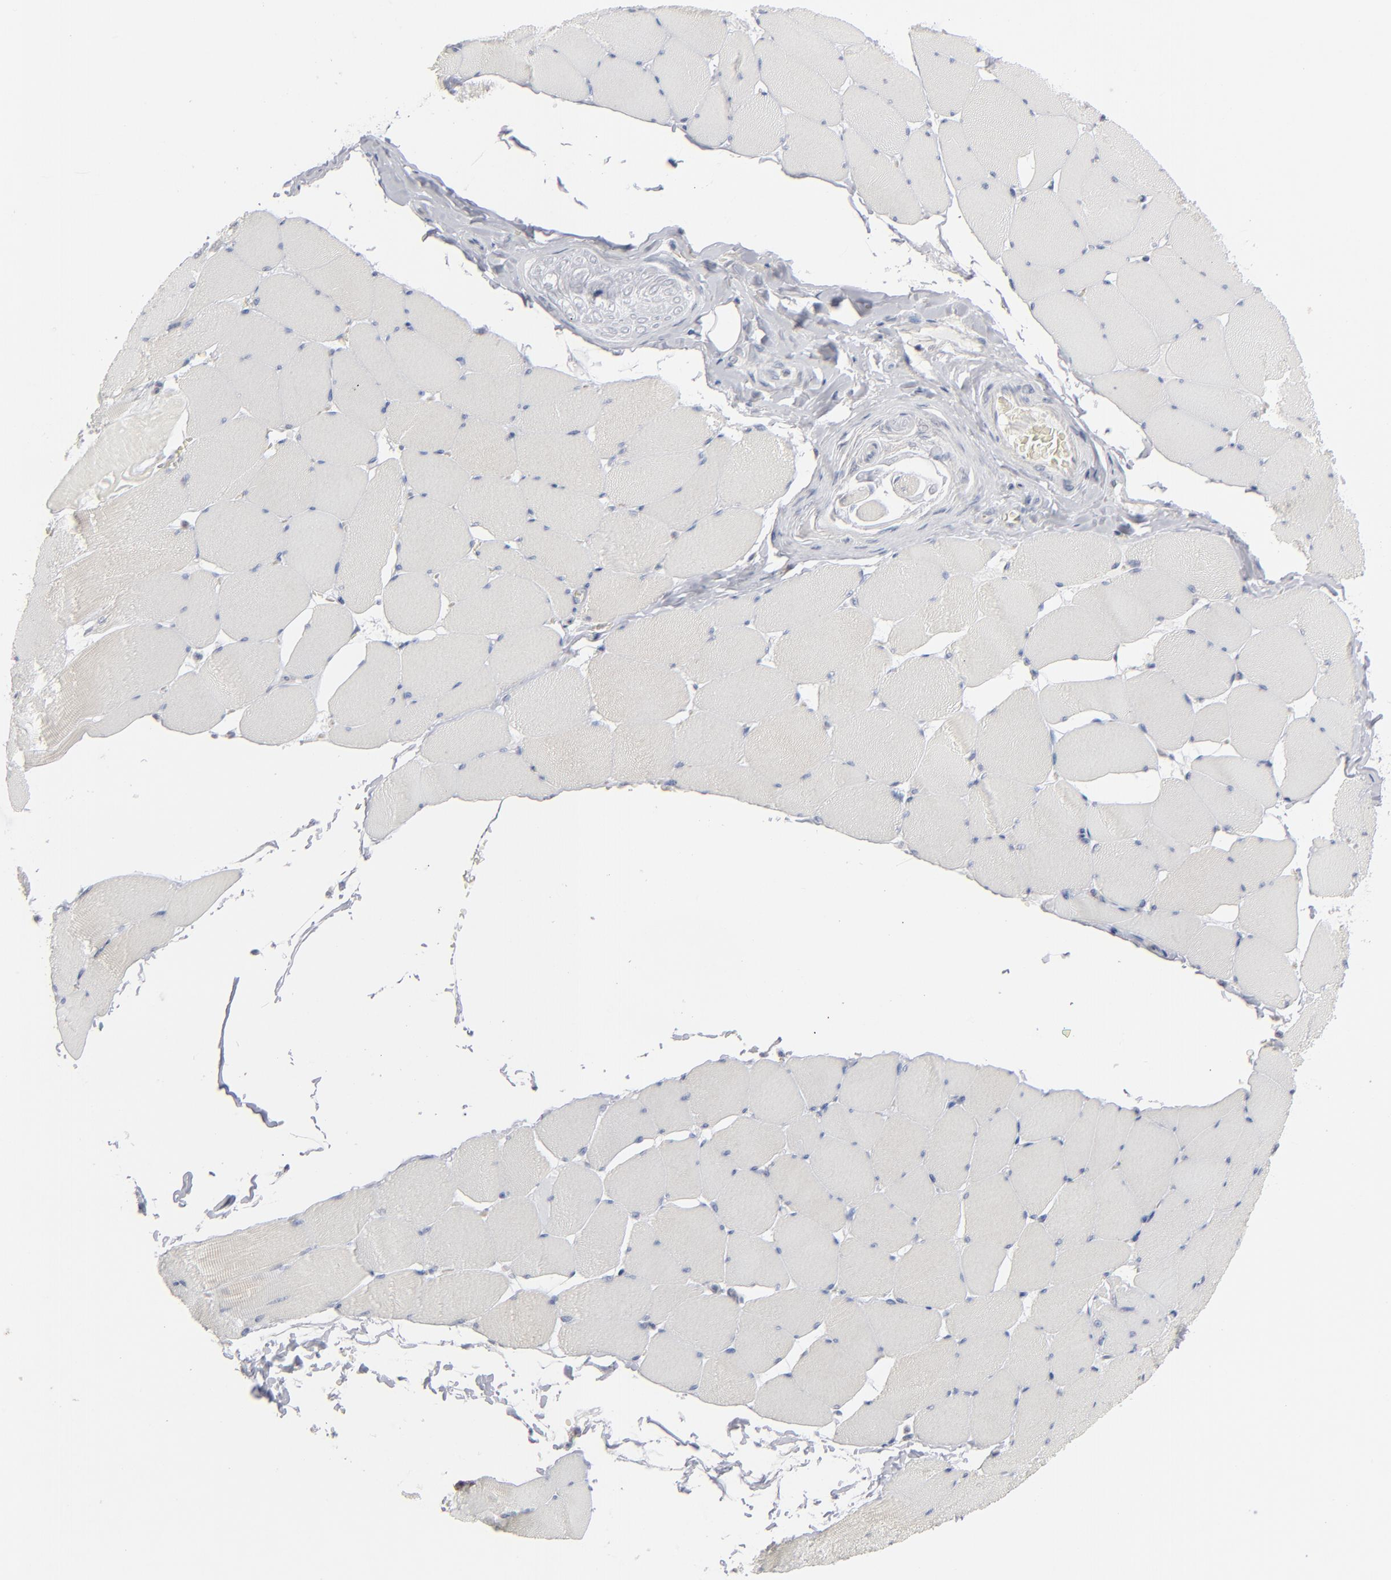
{"staining": {"intensity": "negative", "quantity": "none", "location": "none"}, "tissue": "skeletal muscle", "cell_type": "Myocytes", "image_type": "normal", "snomed": [{"axis": "morphology", "description": "Normal tissue, NOS"}, {"axis": "topography", "description": "Skeletal muscle"}], "caption": "Histopathology image shows no significant protein expression in myocytes of normal skeletal muscle.", "gene": "POF1B", "patient": {"sex": "male", "age": 62}}